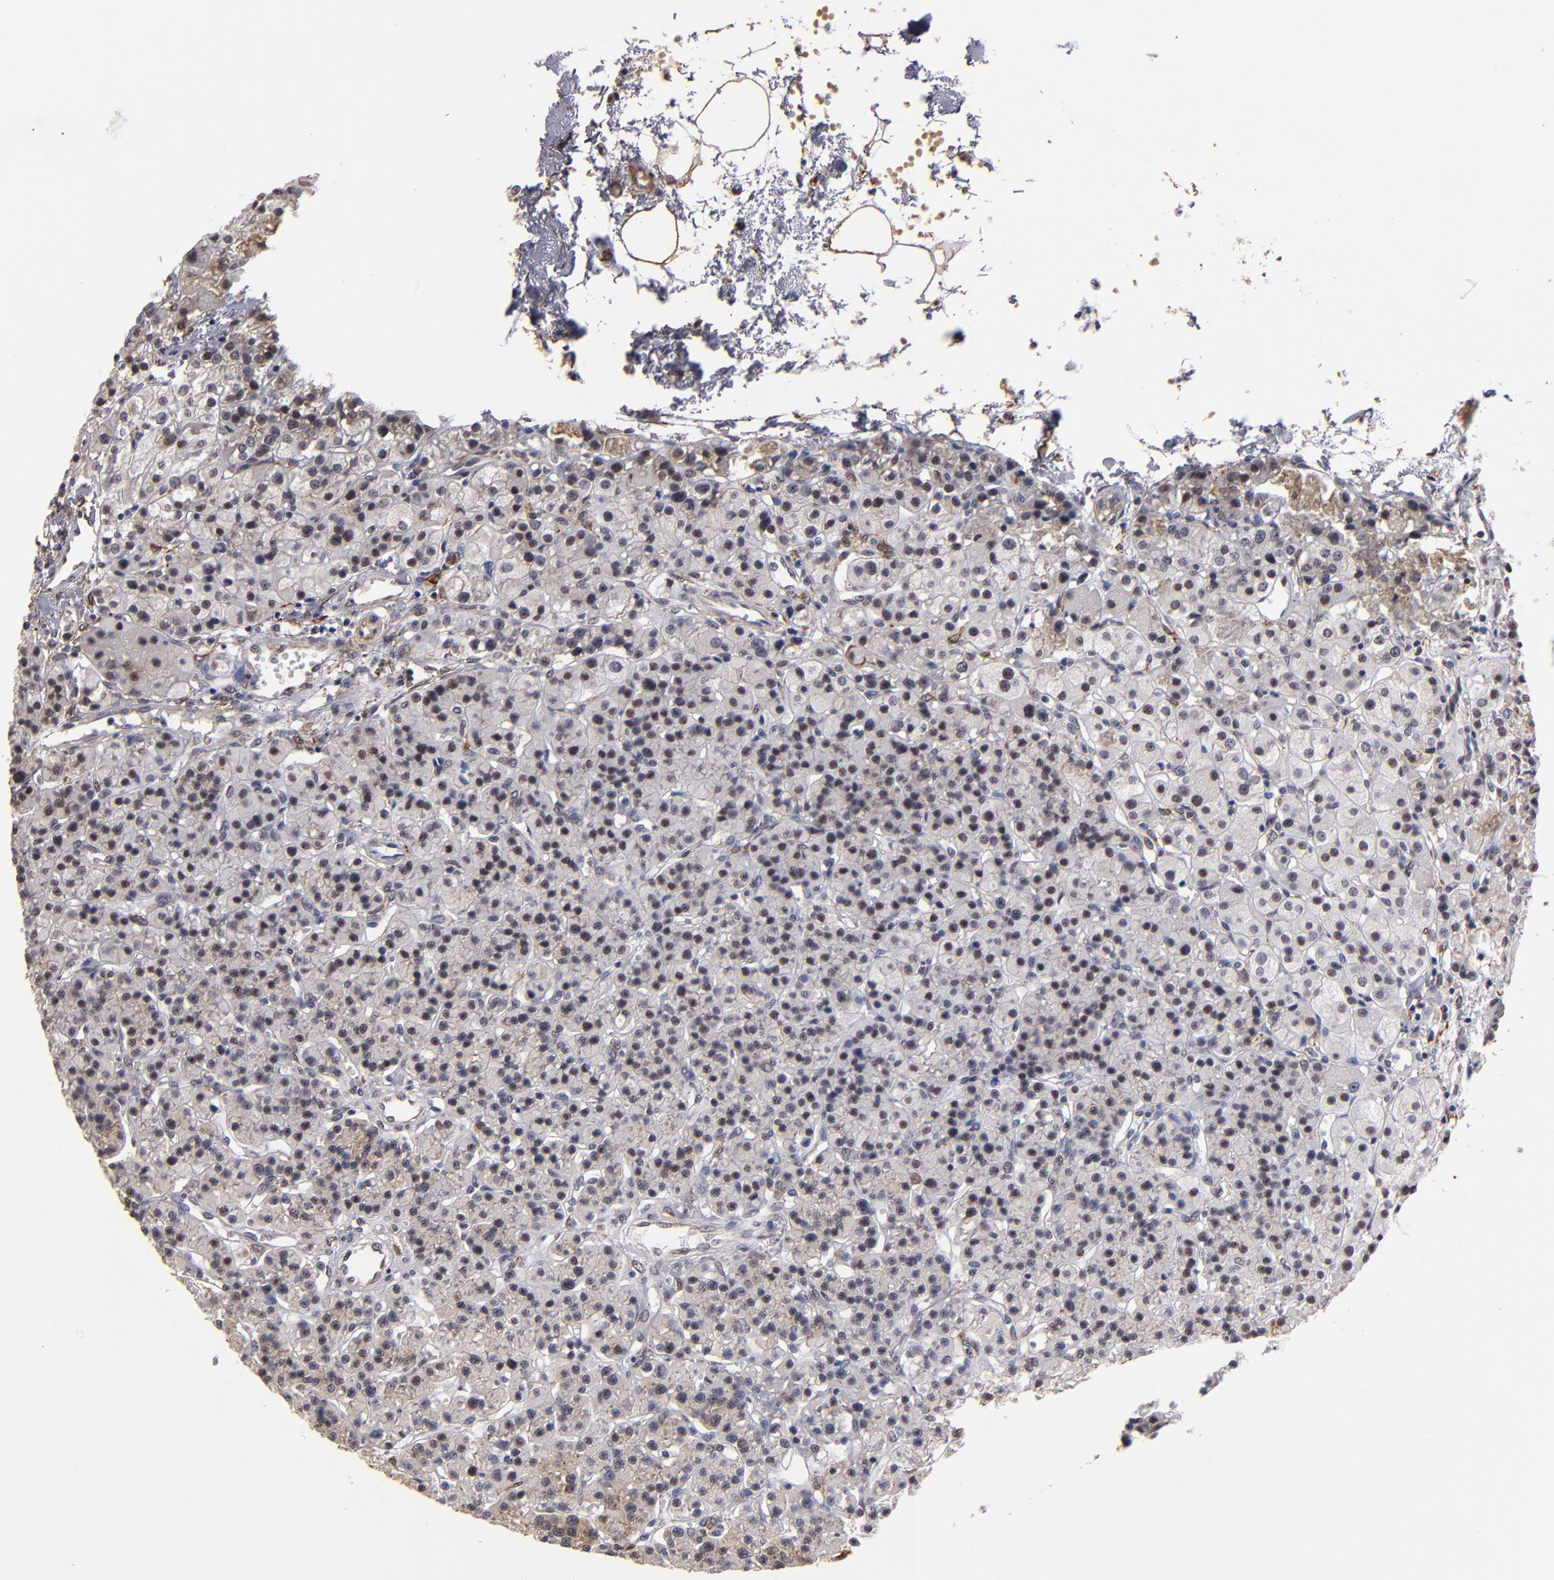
{"staining": {"intensity": "moderate", "quantity": "25%-75%", "location": "nuclear"}, "tissue": "parathyroid gland", "cell_type": "Glandular cells", "image_type": "normal", "snomed": [{"axis": "morphology", "description": "Normal tissue, NOS"}, {"axis": "topography", "description": "Parathyroid gland"}], "caption": "Immunohistochemistry micrograph of unremarkable parathyroid gland: human parathyroid gland stained using immunohistochemistry demonstrates medium levels of moderate protein expression localized specifically in the nuclear of glandular cells, appearing as a nuclear brown color.", "gene": "PGRMC1", "patient": {"sex": "female", "age": 58}}